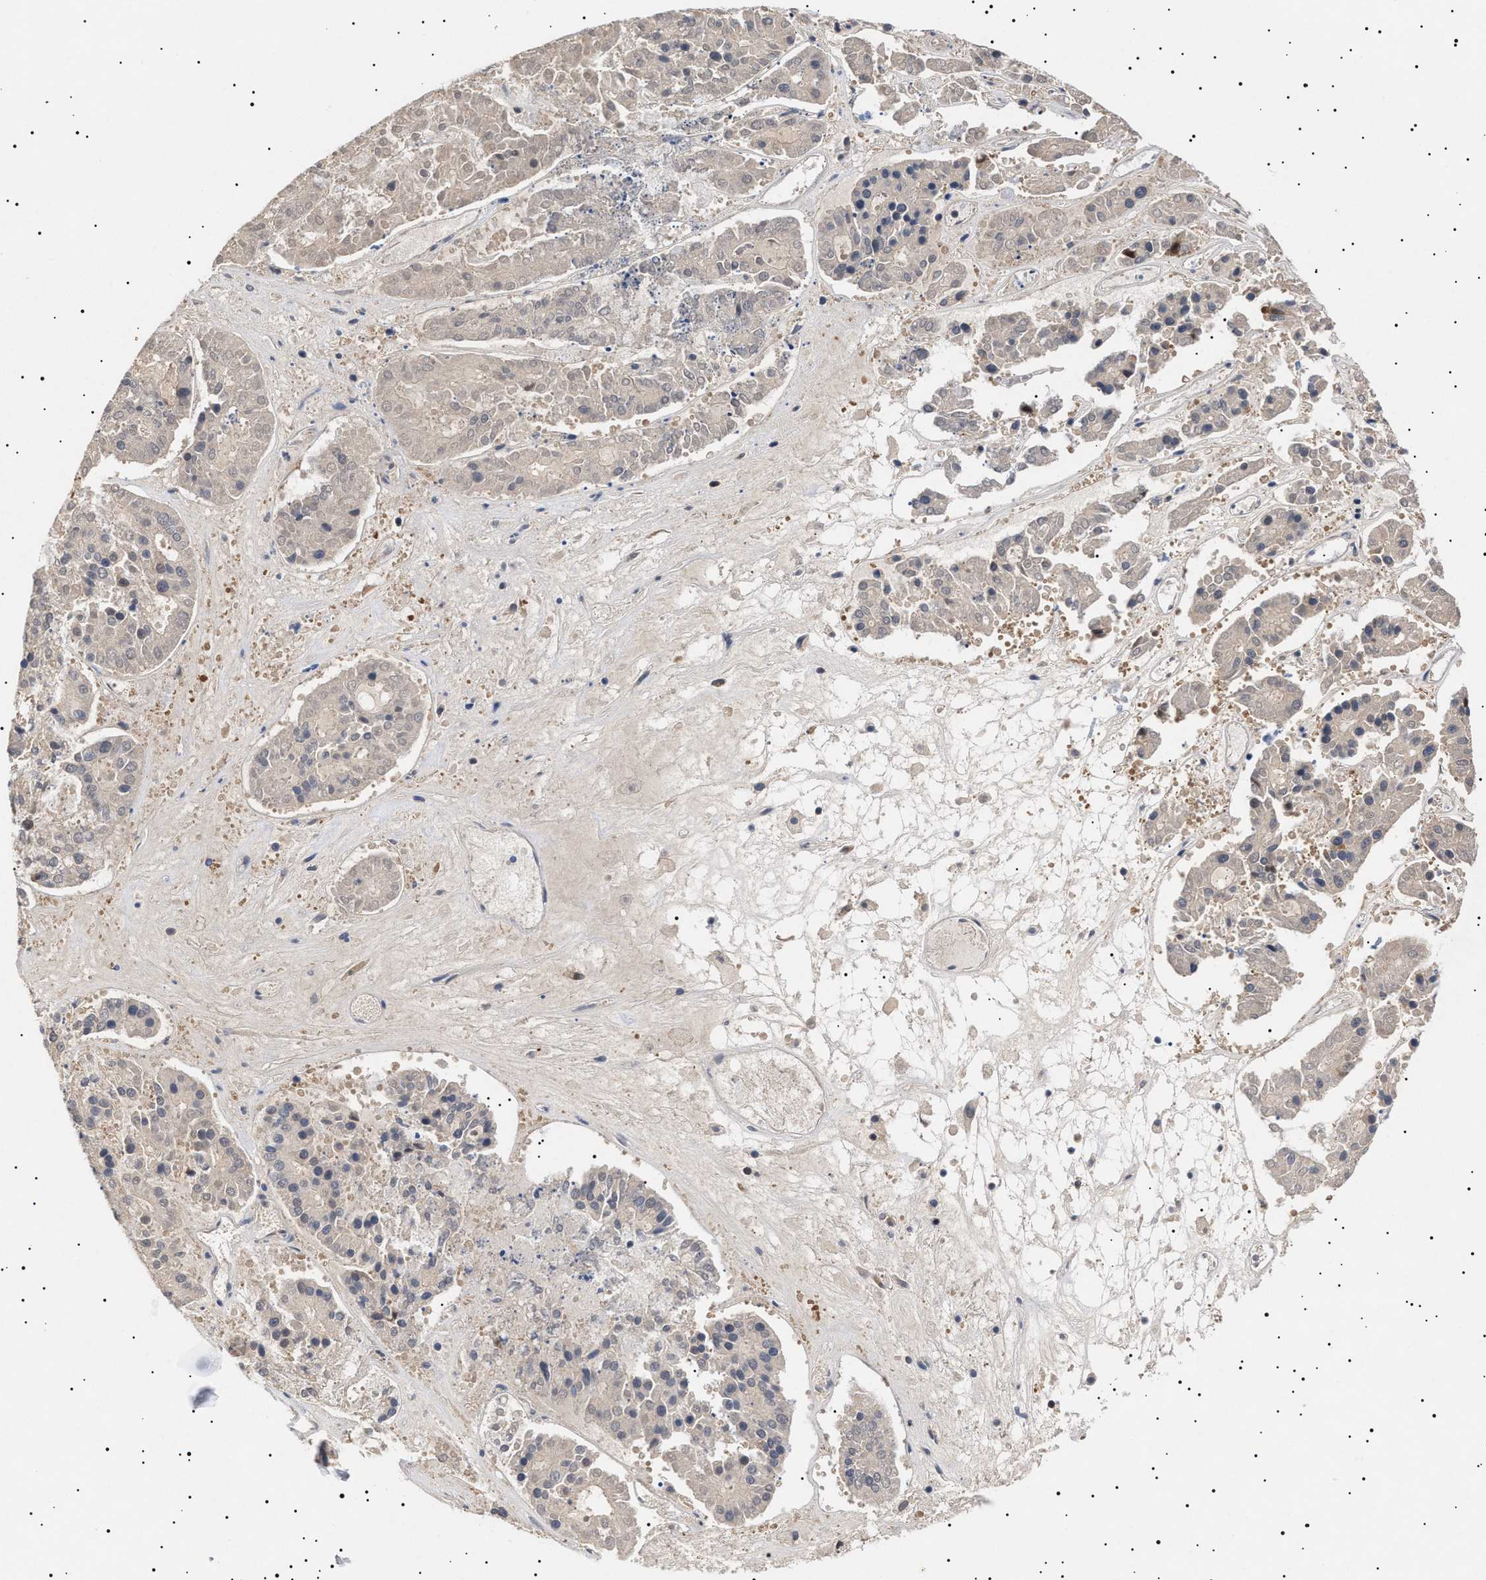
{"staining": {"intensity": "weak", "quantity": ">75%", "location": "cytoplasmic/membranous"}, "tissue": "pancreatic cancer", "cell_type": "Tumor cells", "image_type": "cancer", "snomed": [{"axis": "morphology", "description": "Adenocarcinoma, NOS"}, {"axis": "topography", "description": "Pancreas"}], "caption": "The image reveals immunohistochemical staining of pancreatic adenocarcinoma. There is weak cytoplasmic/membranous expression is seen in approximately >75% of tumor cells. The staining is performed using DAB brown chromogen to label protein expression. The nuclei are counter-stained blue using hematoxylin.", "gene": "NPLOC4", "patient": {"sex": "male", "age": 50}}